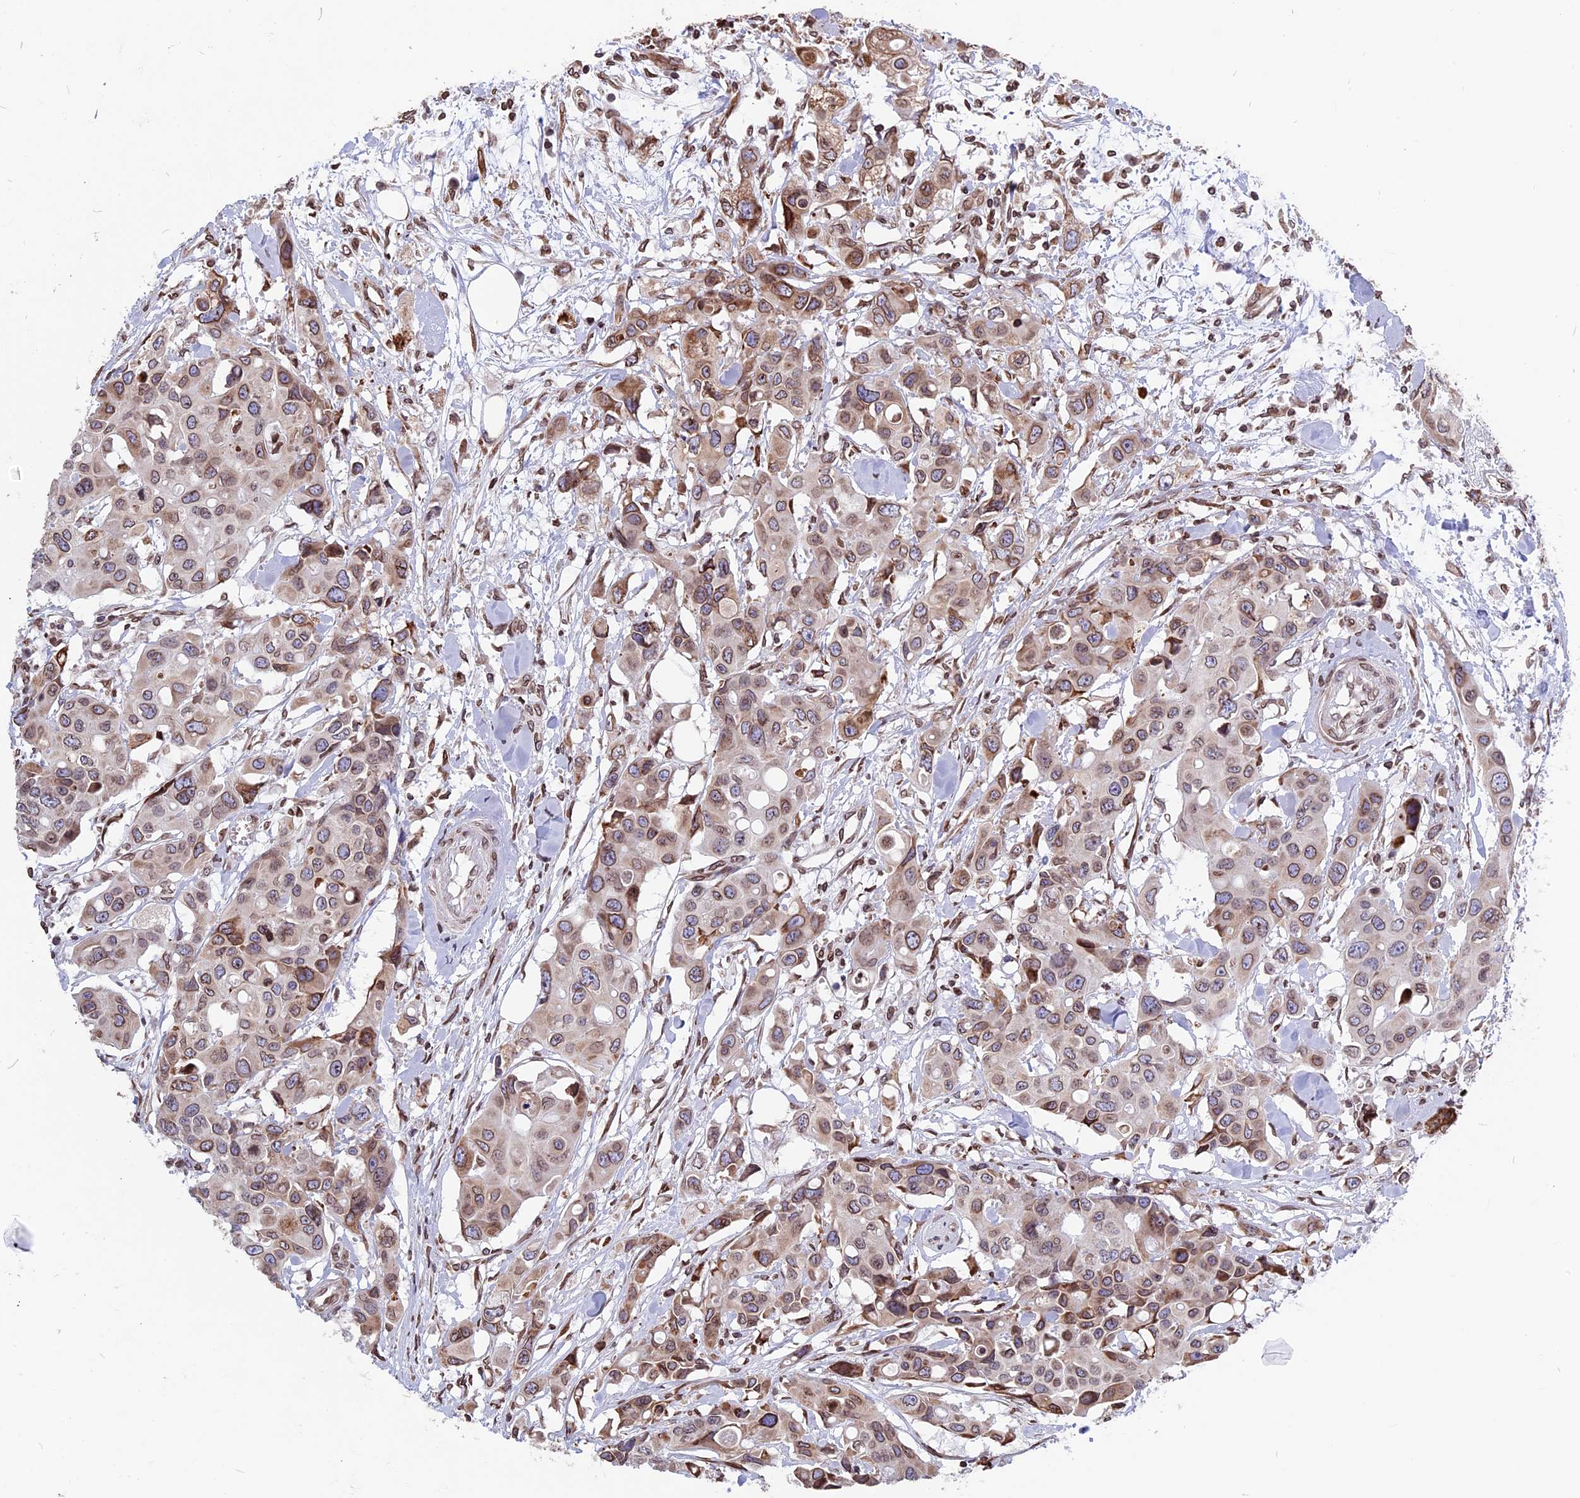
{"staining": {"intensity": "moderate", "quantity": ">75%", "location": "cytoplasmic/membranous,nuclear"}, "tissue": "colorectal cancer", "cell_type": "Tumor cells", "image_type": "cancer", "snomed": [{"axis": "morphology", "description": "Adenocarcinoma, NOS"}, {"axis": "topography", "description": "Colon"}], "caption": "Protein staining demonstrates moderate cytoplasmic/membranous and nuclear positivity in approximately >75% of tumor cells in colorectal cancer (adenocarcinoma). Nuclei are stained in blue.", "gene": "PTCHD4", "patient": {"sex": "male", "age": 77}}